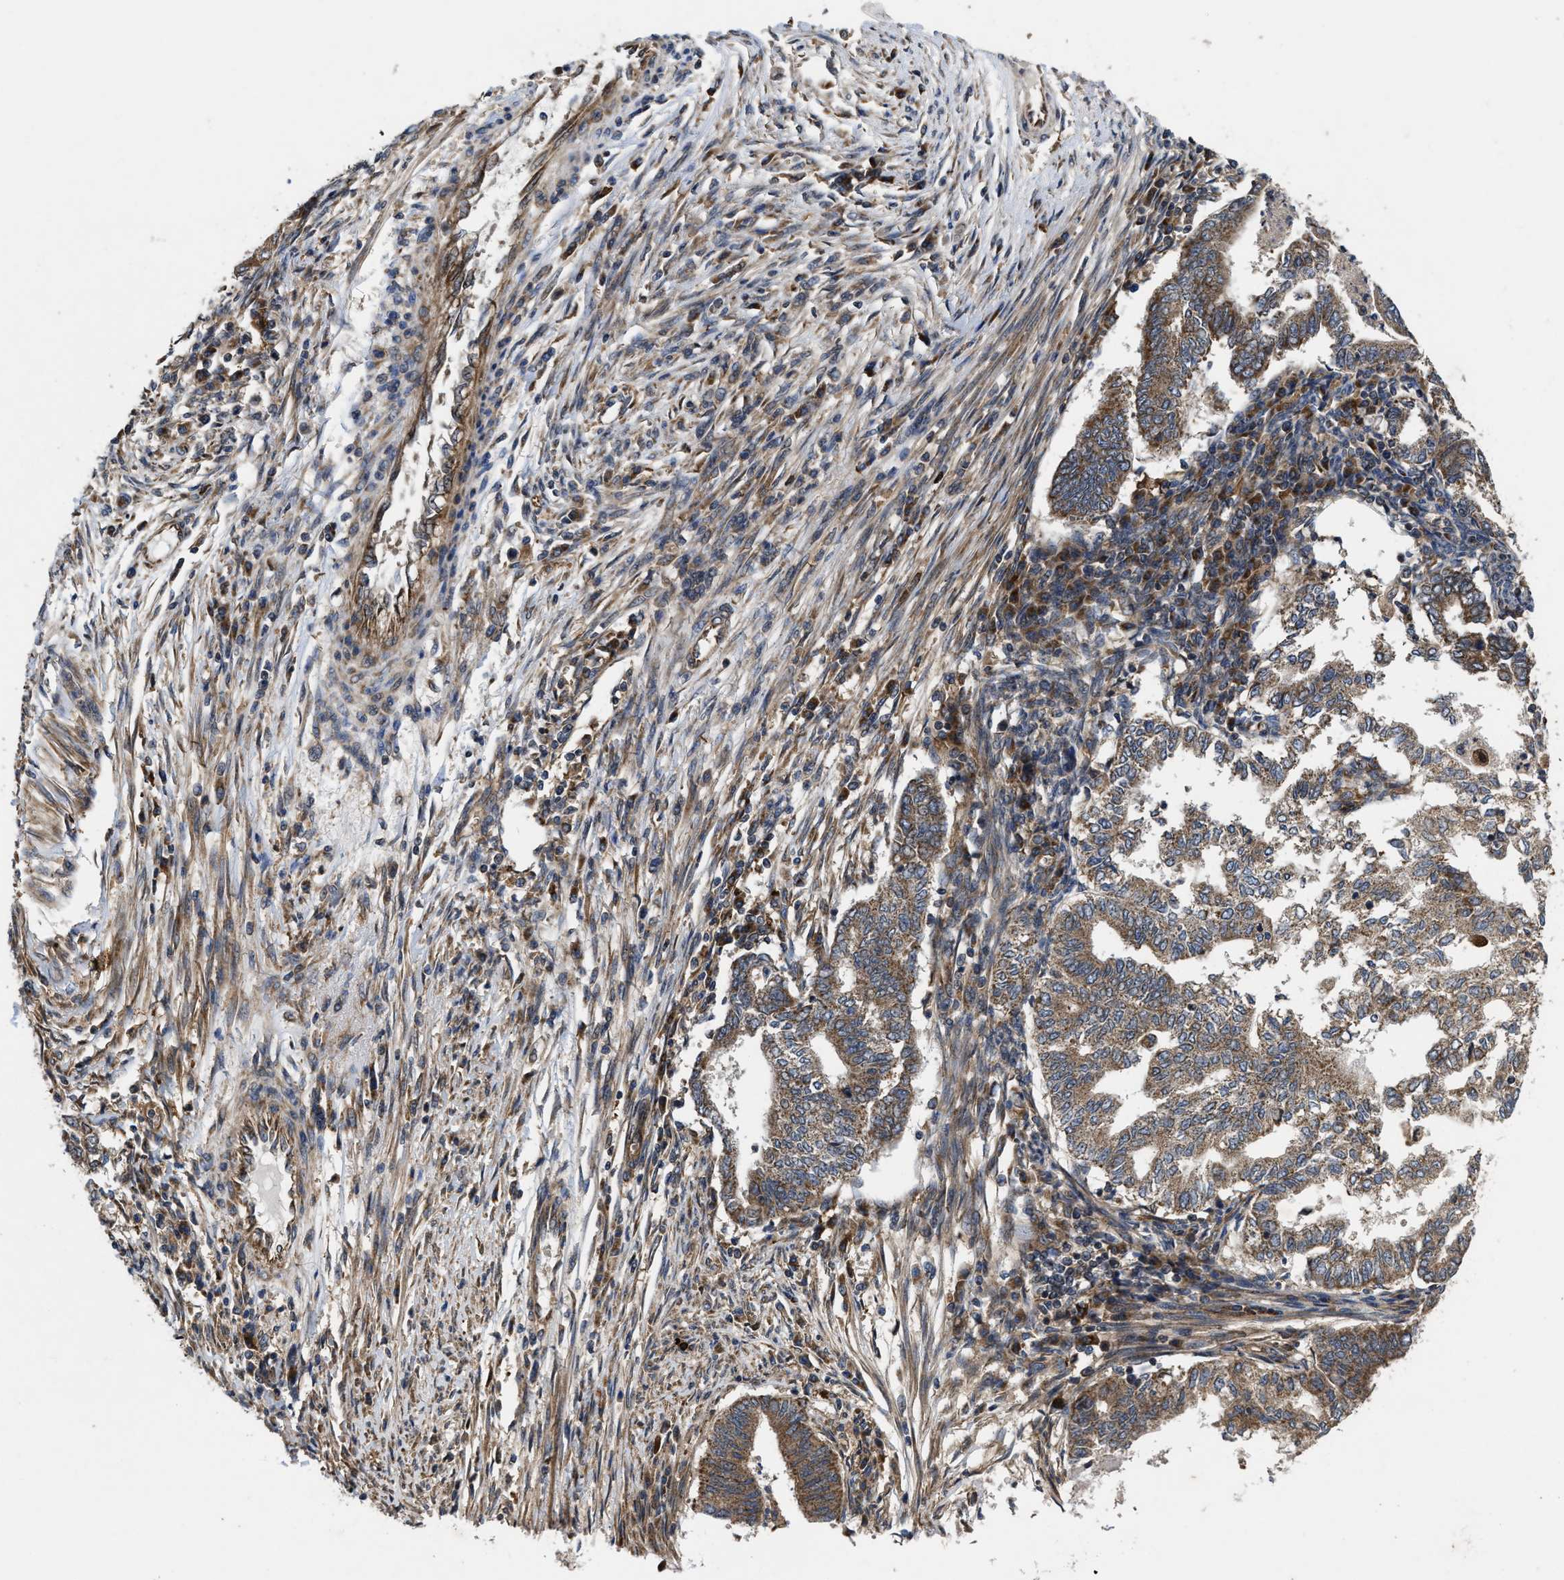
{"staining": {"intensity": "moderate", "quantity": ">75%", "location": "cytoplasmic/membranous"}, "tissue": "endometrial cancer", "cell_type": "Tumor cells", "image_type": "cancer", "snomed": [{"axis": "morphology", "description": "Polyp, NOS"}, {"axis": "morphology", "description": "Adenocarcinoma, NOS"}, {"axis": "morphology", "description": "Adenoma, NOS"}, {"axis": "topography", "description": "Endometrium"}], "caption": "Adenocarcinoma (endometrial) was stained to show a protein in brown. There is medium levels of moderate cytoplasmic/membranous positivity in approximately >75% of tumor cells.", "gene": "EFNA4", "patient": {"sex": "female", "age": 79}}